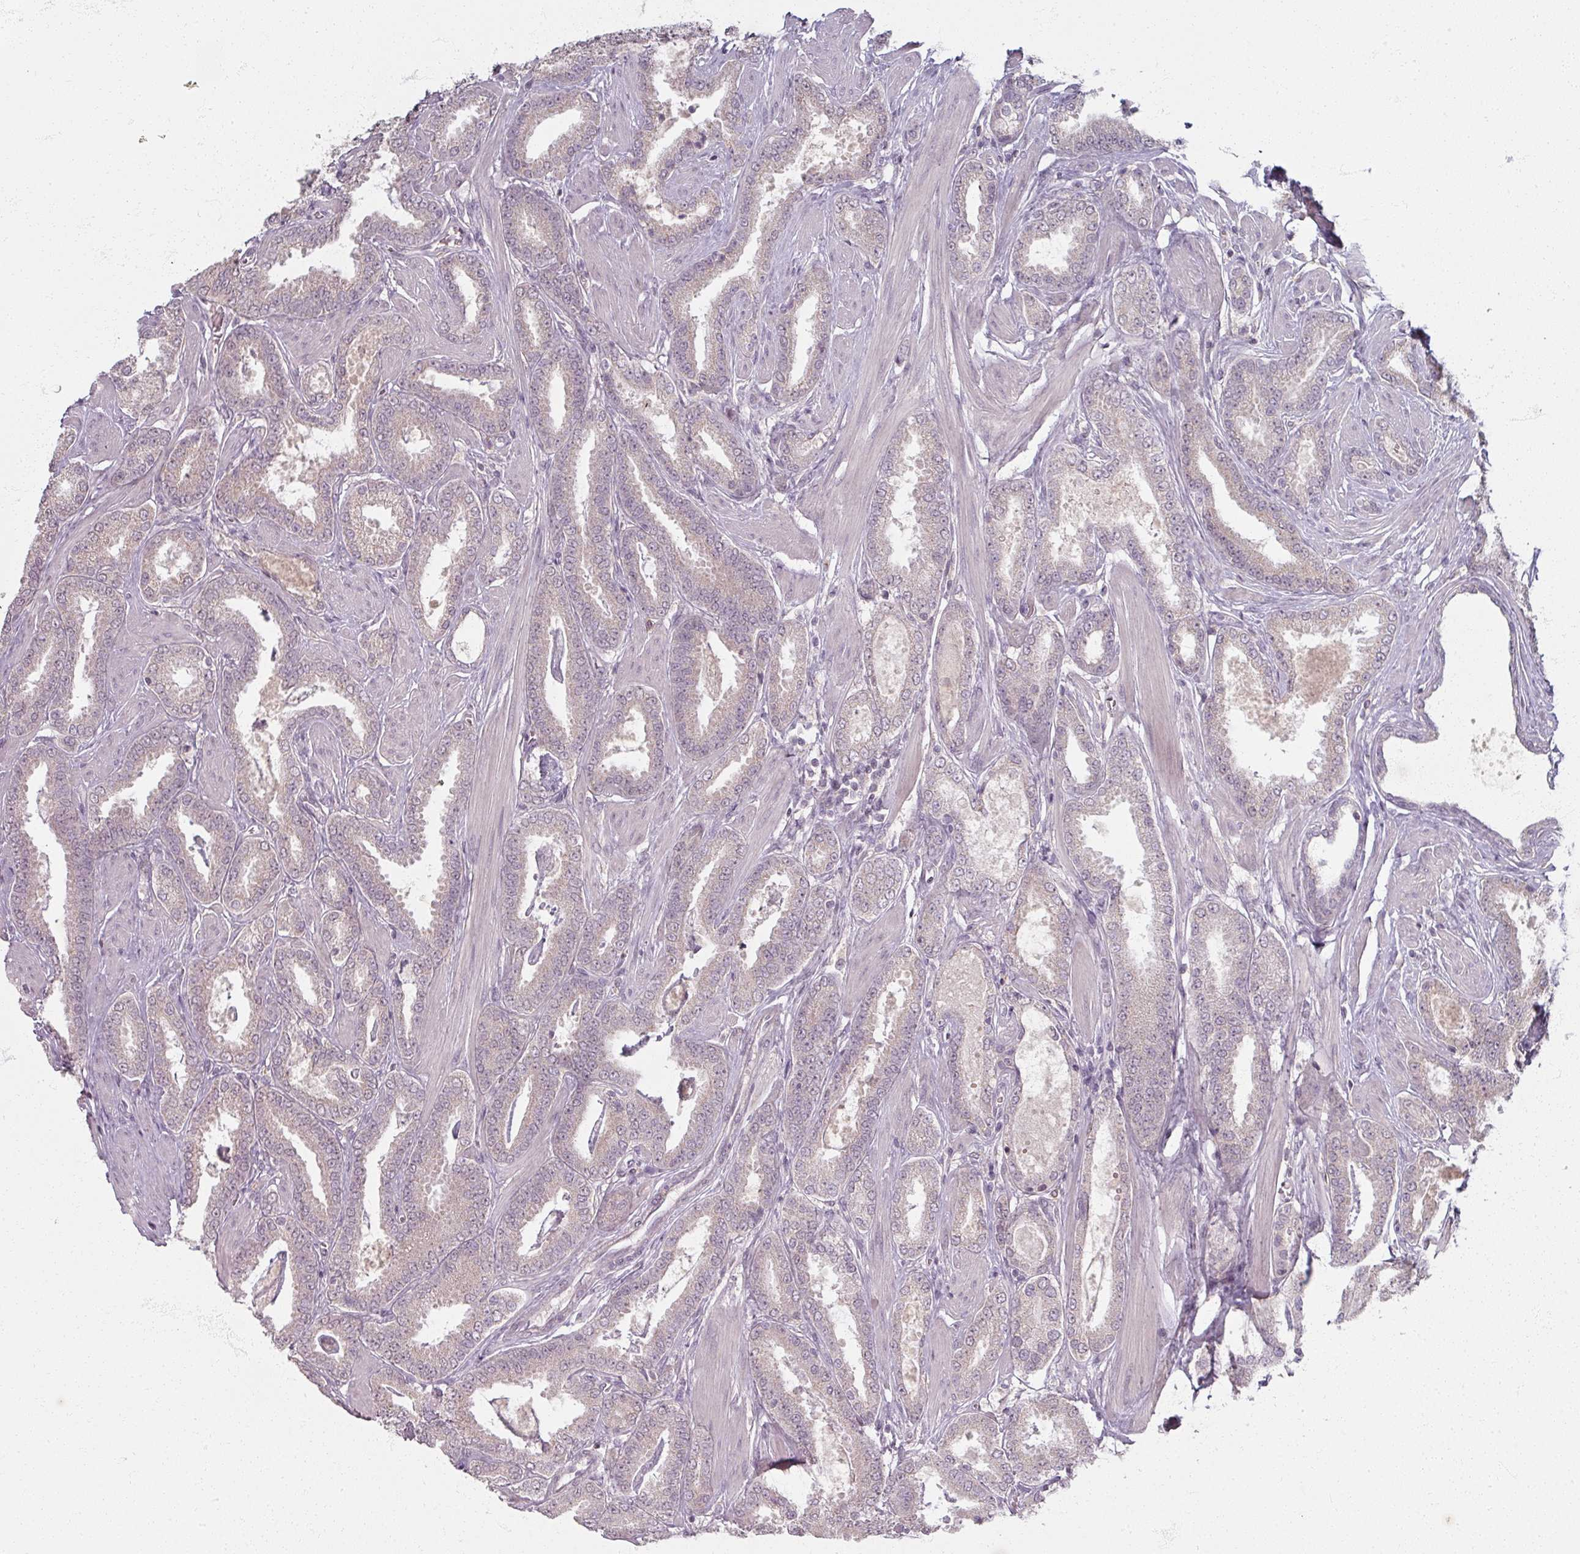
{"staining": {"intensity": "negative", "quantity": "none", "location": "none"}, "tissue": "prostate cancer", "cell_type": "Tumor cells", "image_type": "cancer", "snomed": [{"axis": "morphology", "description": "Adenocarcinoma, Low grade"}, {"axis": "topography", "description": "Prostate"}], "caption": "Image shows no significant protein positivity in tumor cells of prostate cancer.", "gene": "SOX11", "patient": {"sex": "male", "age": 42}}